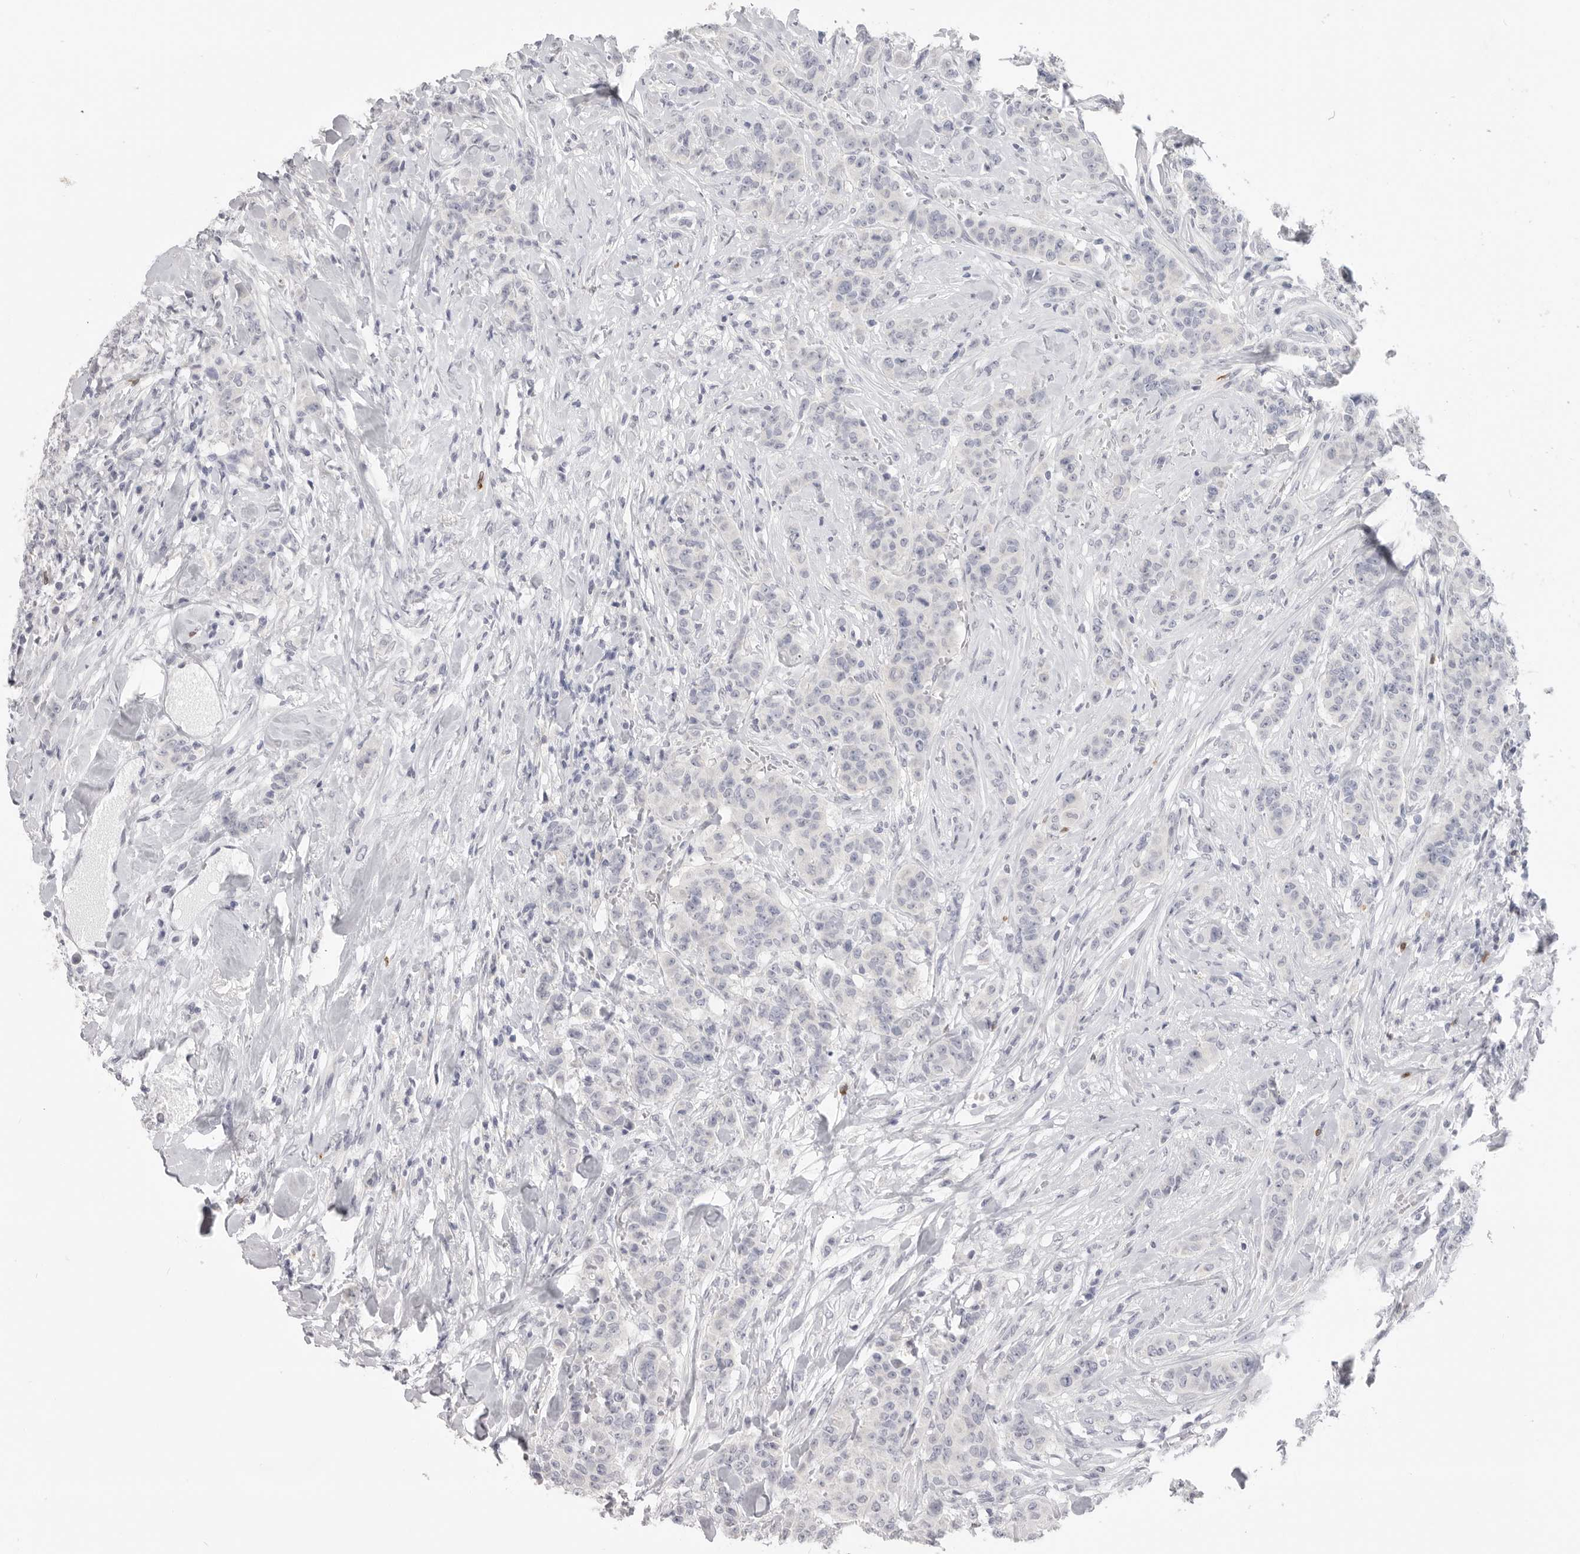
{"staining": {"intensity": "negative", "quantity": "none", "location": "none"}, "tissue": "breast cancer", "cell_type": "Tumor cells", "image_type": "cancer", "snomed": [{"axis": "morphology", "description": "Duct carcinoma"}, {"axis": "topography", "description": "Breast"}], "caption": "Protein analysis of breast intraductal carcinoma exhibits no significant expression in tumor cells.", "gene": "XIRP1", "patient": {"sex": "female", "age": 40}}